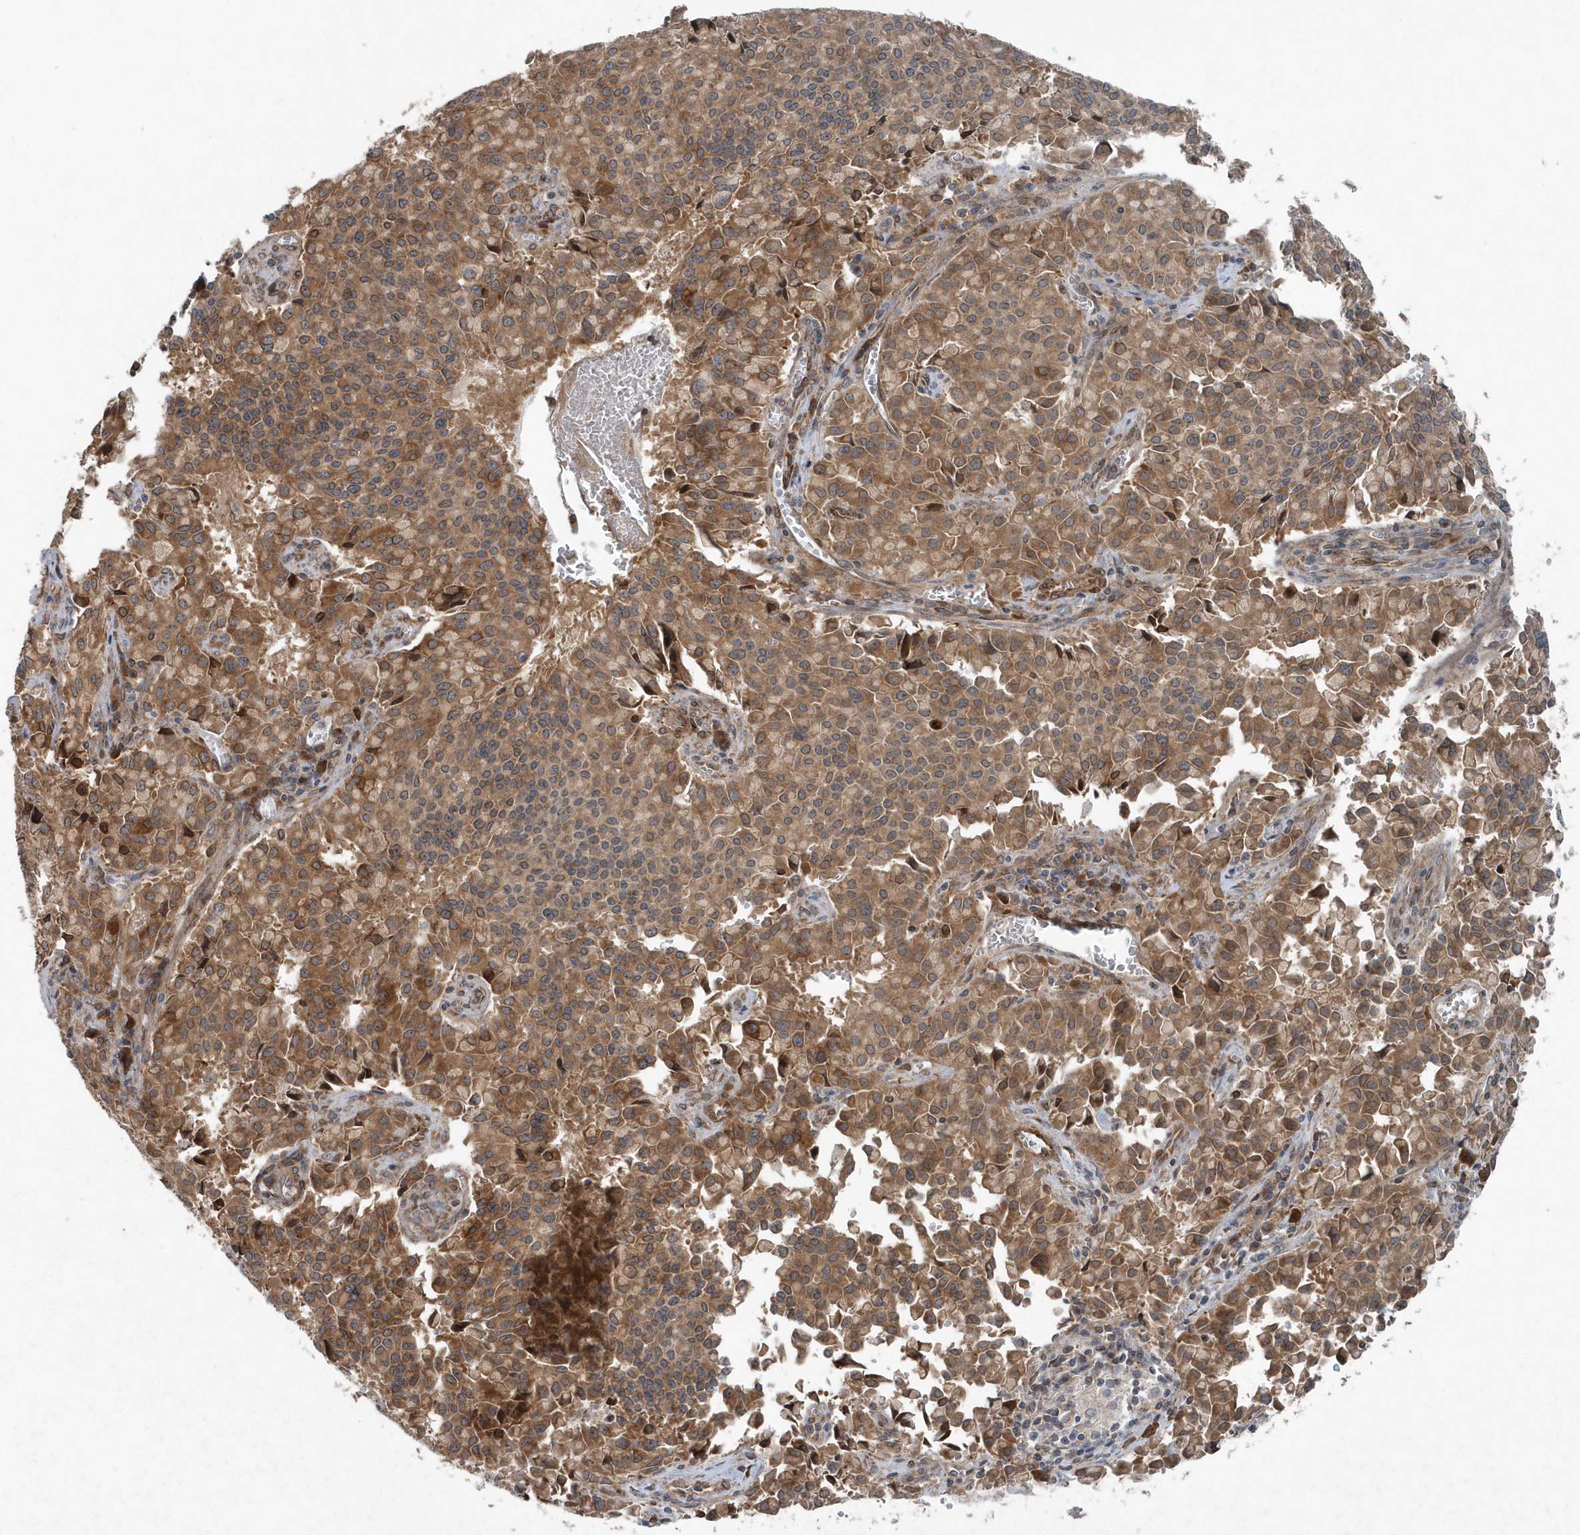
{"staining": {"intensity": "moderate", "quantity": ">75%", "location": "cytoplasmic/membranous"}, "tissue": "pancreatic cancer", "cell_type": "Tumor cells", "image_type": "cancer", "snomed": [{"axis": "morphology", "description": "Adenocarcinoma, NOS"}, {"axis": "topography", "description": "Pancreas"}], "caption": "IHC staining of pancreatic cancer, which exhibits medium levels of moderate cytoplasmic/membranous expression in about >75% of tumor cells indicating moderate cytoplasmic/membranous protein expression. The staining was performed using DAB (brown) for protein detection and nuclei were counterstained in hematoxylin (blue).", "gene": "MCC", "patient": {"sex": "male", "age": 65}}